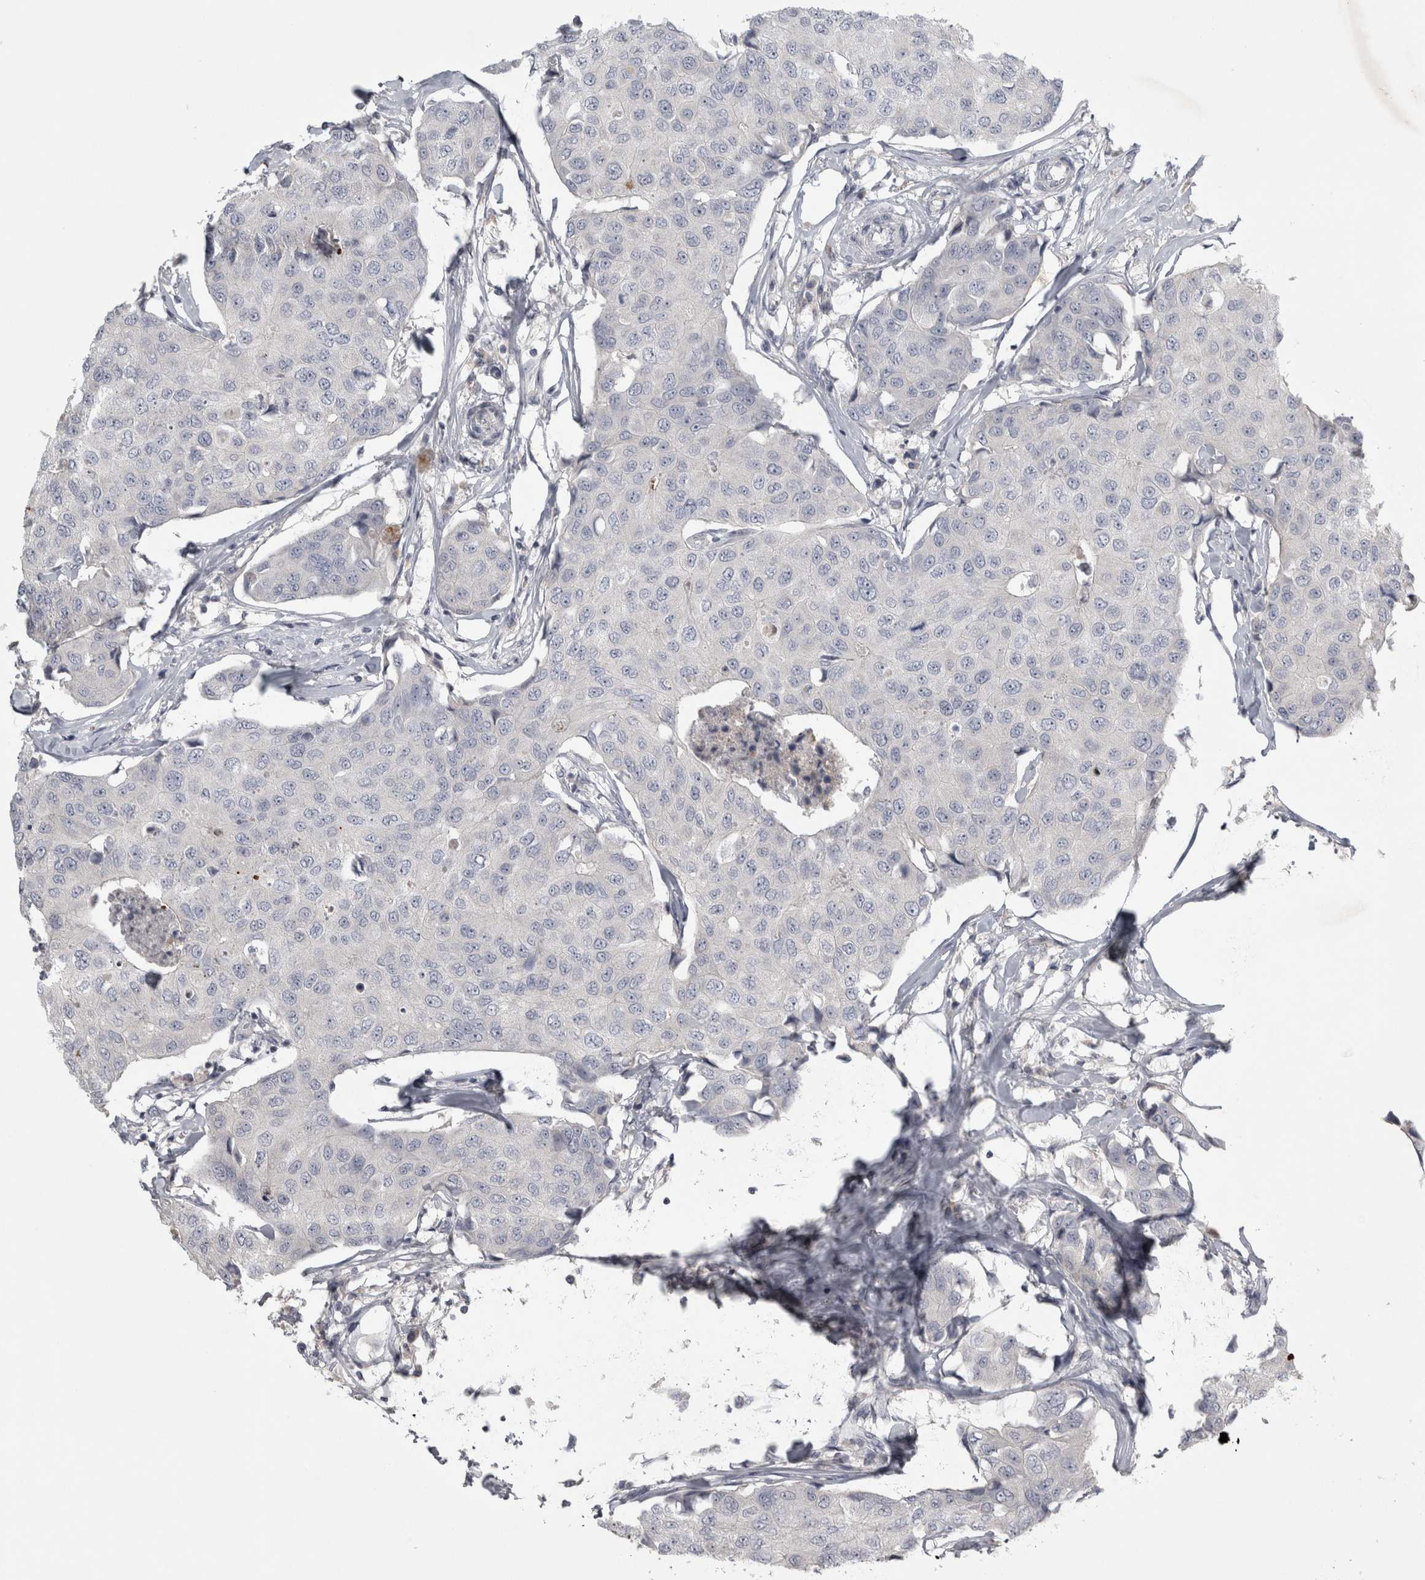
{"staining": {"intensity": "negative", "quantity": "none", "location": "none"}, "tissue": "breast cancer", "cell_type": "Tumor cells", "image_type": "cancer", "snomed": [{"axis": "morphology", "description": "Duct carcinoma"}, {"axis": "topography", "description": "Breast"}], "caption": "This is an IHC micrograph of human infiltrating ductal carcinoma (breast). There is no positivity in tumor cells.", "gene": "ENPP7", "patient": {"sex": "female", "age": 80}}